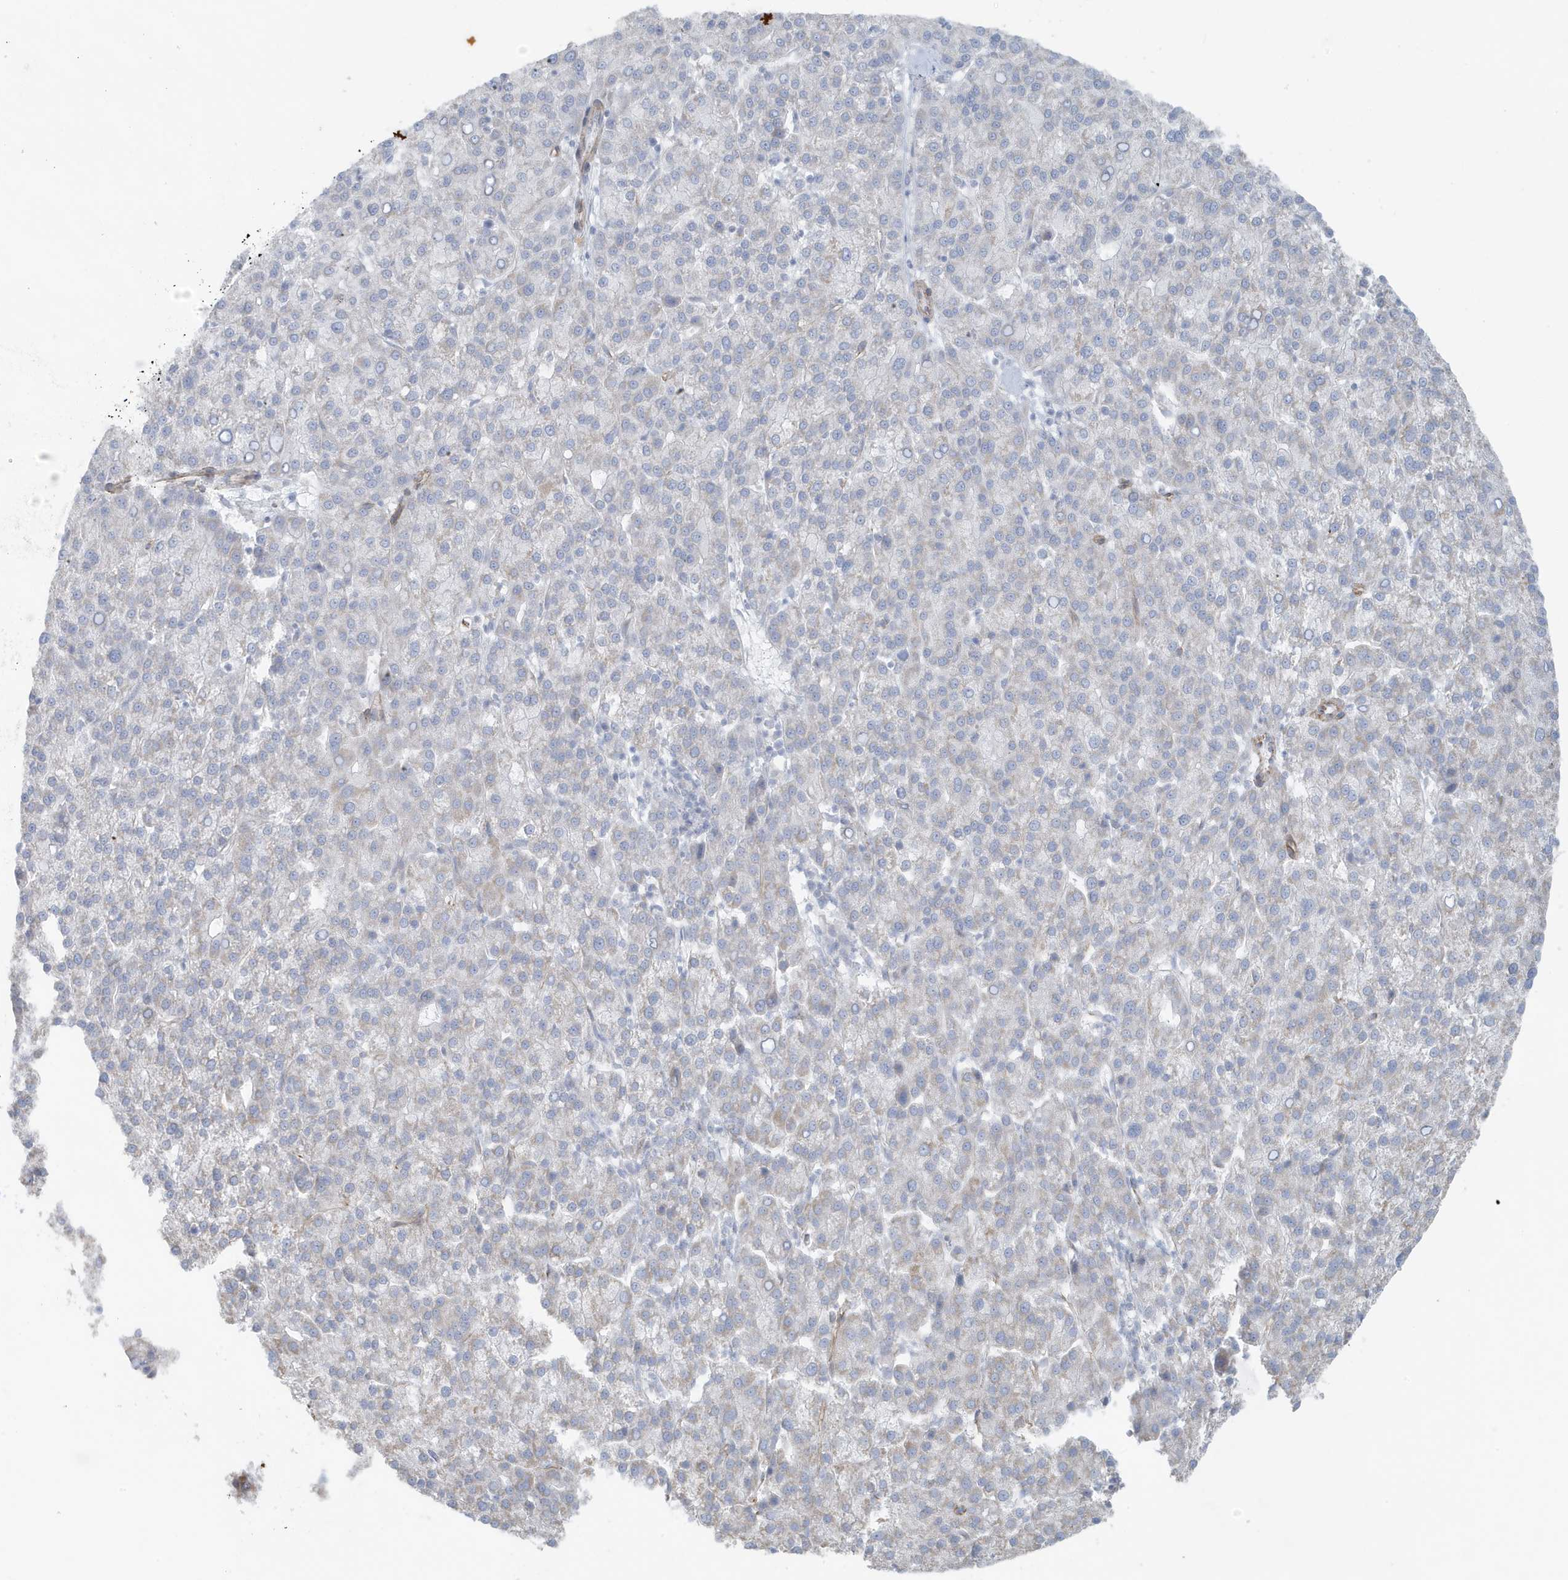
{"staining": {"intensity": "negative", "quantity": "none", "location": "none"}, "tissue": "liver cancer", "cell_type": "Tumor cells", "image_type": "cancer", "snomed": [{"axis": "morphology", "description": "Carcinoma, Hepatocellular, NOS"}, {"axis": "topography", "description": "Liver"}], "caption": "A histopathology image of hepatocellular carcinoma (liver) stained for a protein shows no brown staining in tumor cells.", "gene": "CHCHD4", "patient": {"sex": "female", "age": 58}}